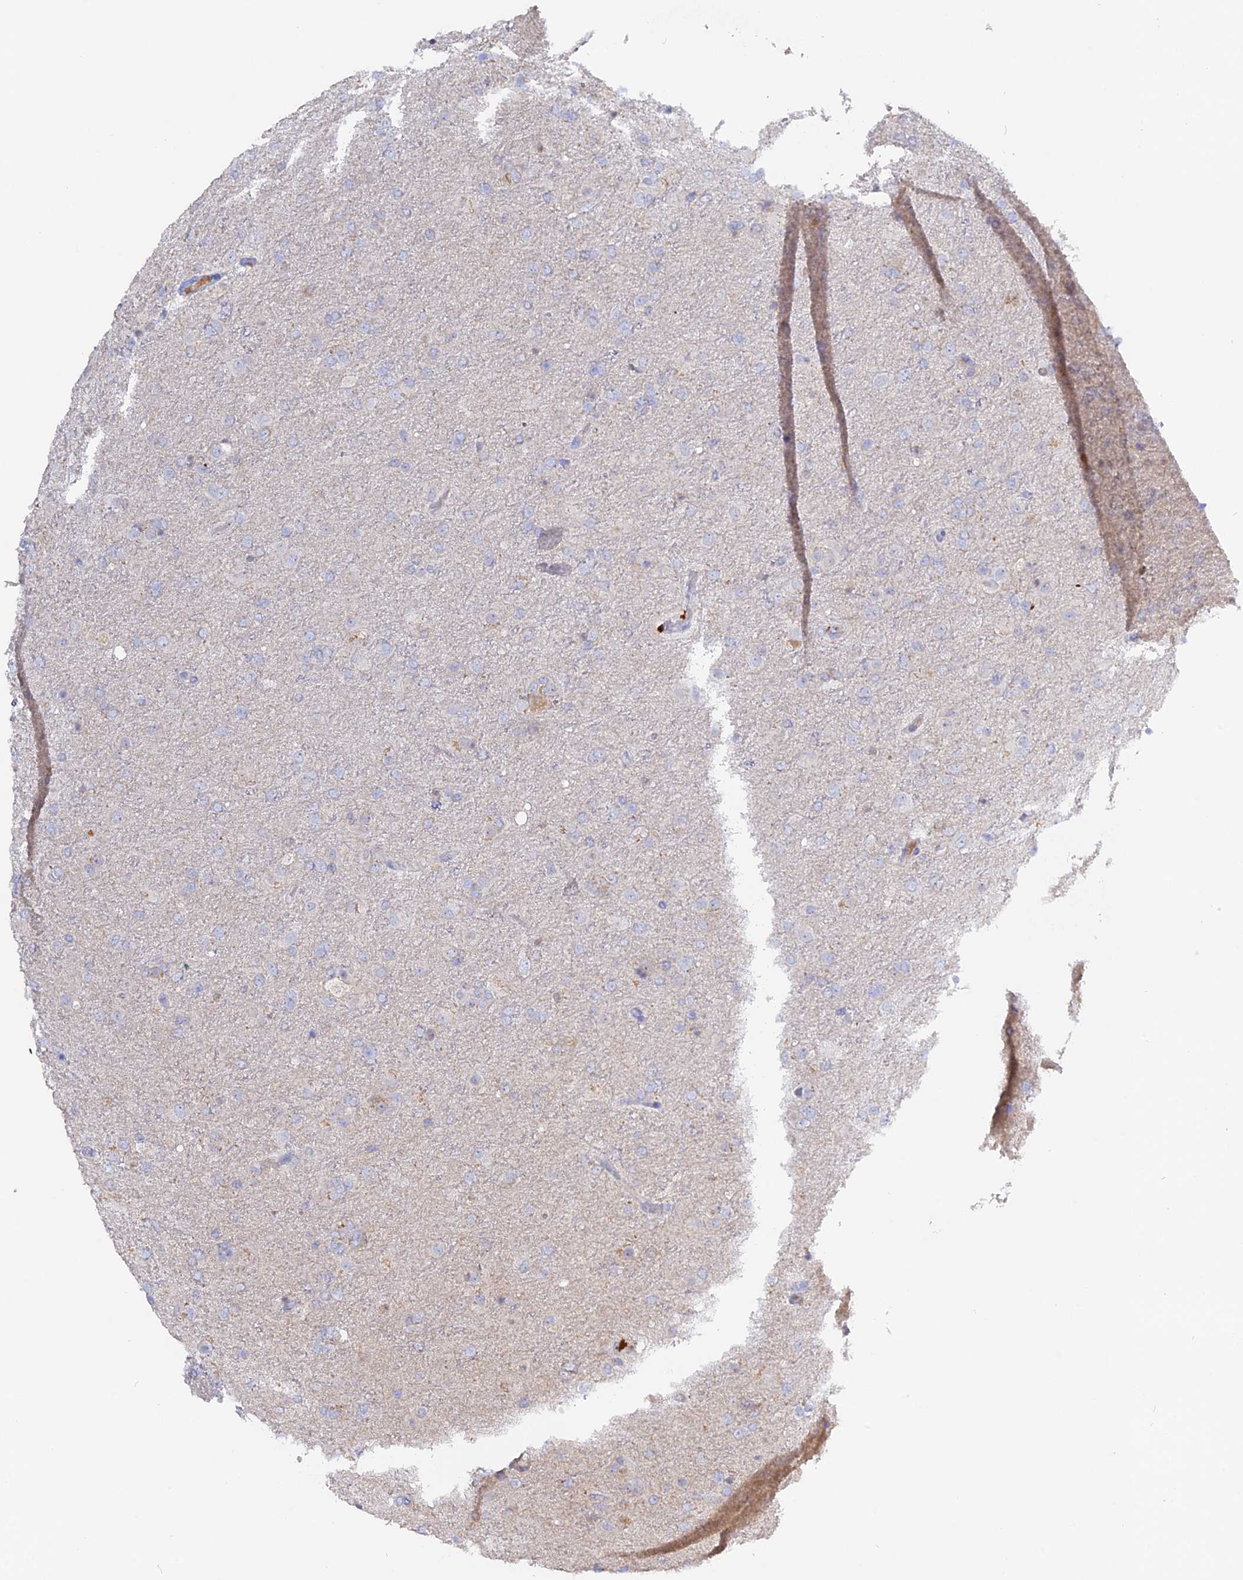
{"staining": {"intensity": "negative", "quantity": "none", "location": "none"}, "tissue": "glioma", "cell_type": "Tumor cells", "image_type": "cancer", "snomed": [{"axis": "morphology", "description": "Glioma, malignant, Low grade"}, {"axis": "topography", "description": "Brain"}], "caption": "Immunohistochemistry photomicrograph of human low-grade glioma (malignant) stained for a protein (brown), which demonstrates no staining in tumor cells.", "gene": "ADGRA1", "patient": {"sex": "male", "age": 65}}